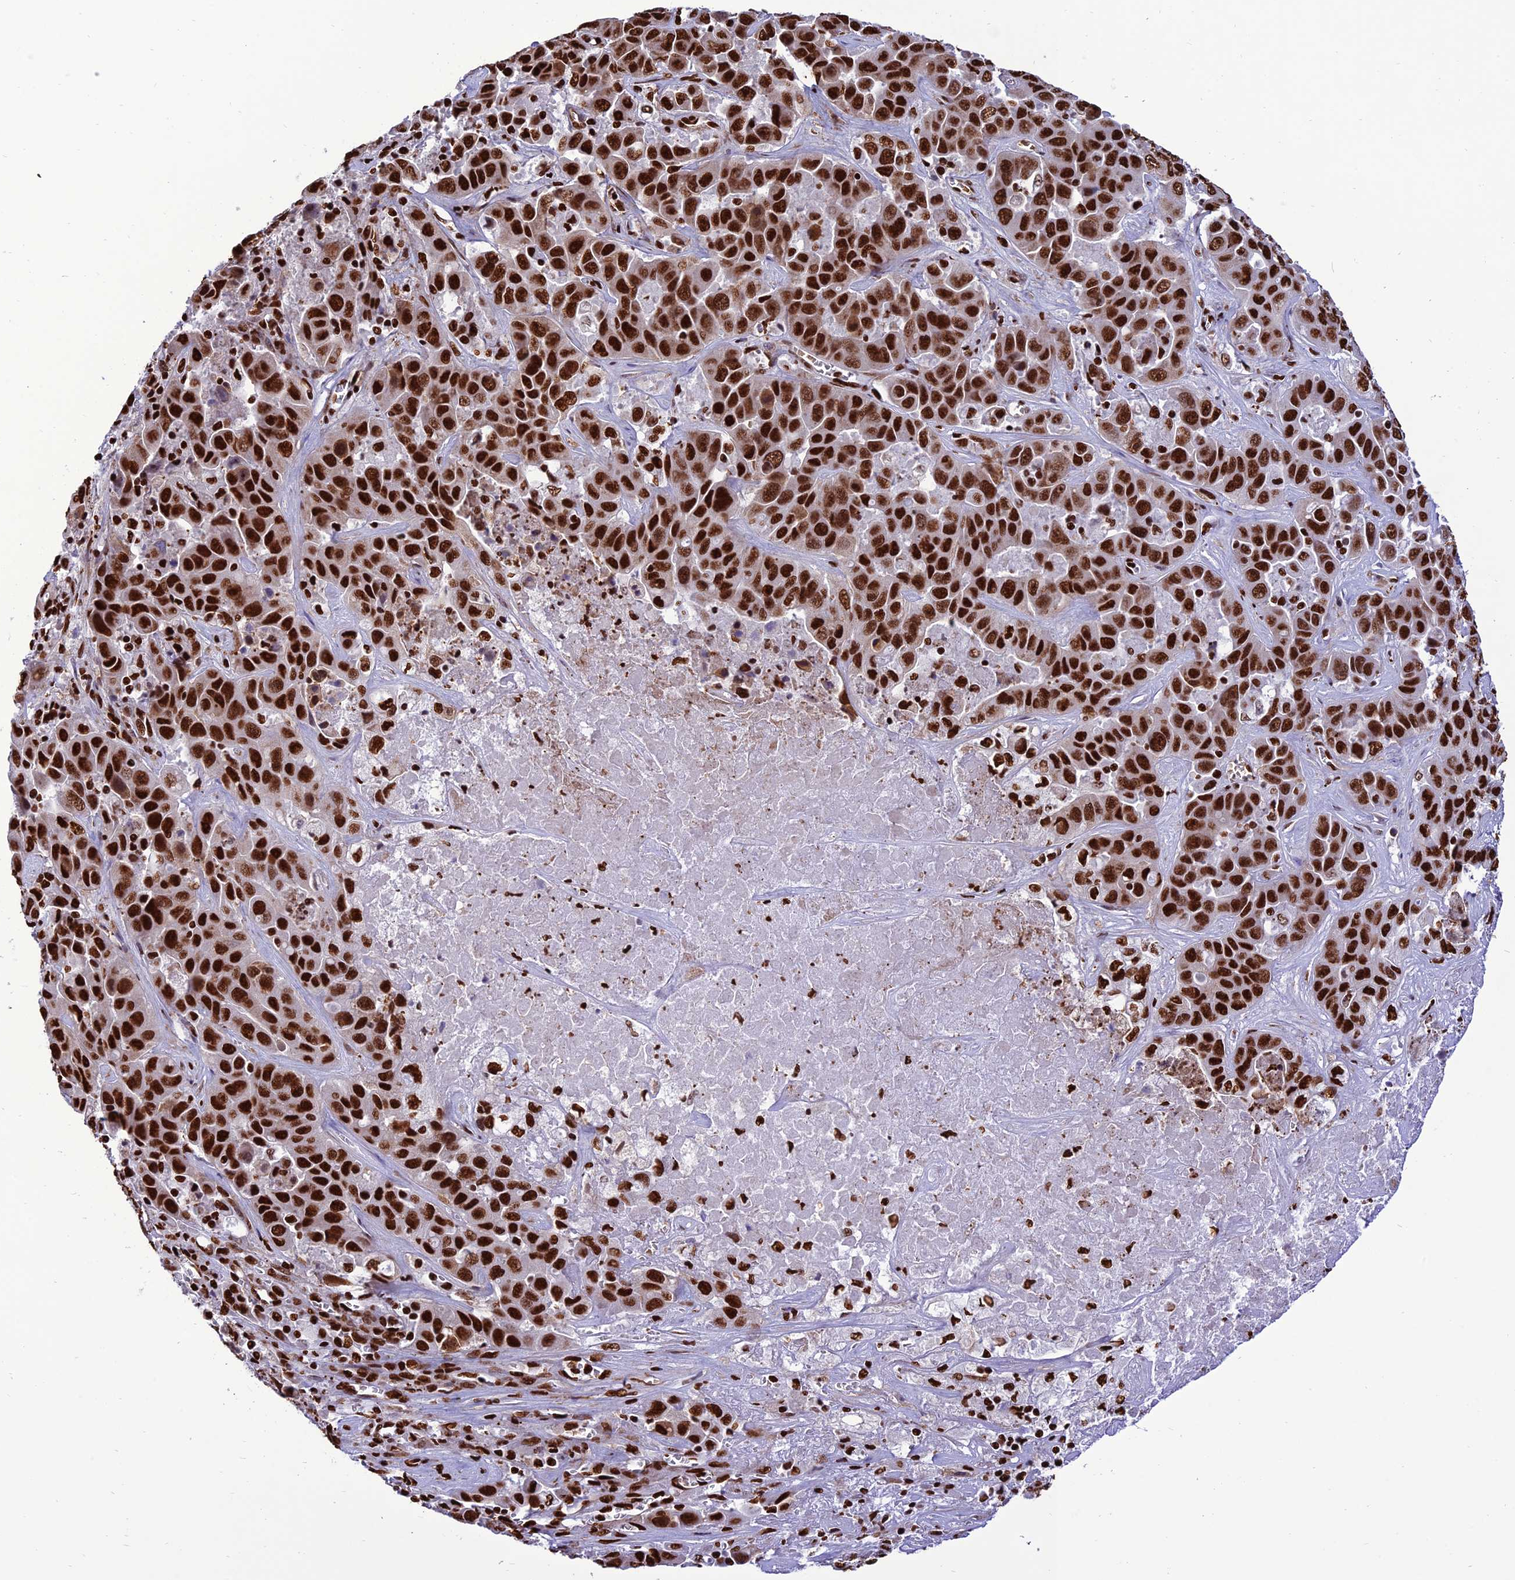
{"staining": {"intensity": "strong", "quantity": ">75%", "location": "nuclear"}, "tissue": "liver cancer", "cell_type": "Tumor cells", "image_type": "cancer", "snomed": [{"axis": "morphology", "description": "Cholangiocarcinoma"}, {"axis": "topography", "description": "Liver"}], "caption": "Liver cholangiocarcinoma tissue reveals strong nuclear positivity in about >75% of tumor cells, visualized by immunohistochemistry.", "gene": "INO80E", "patient": {"sex": "female", "age": 52}}